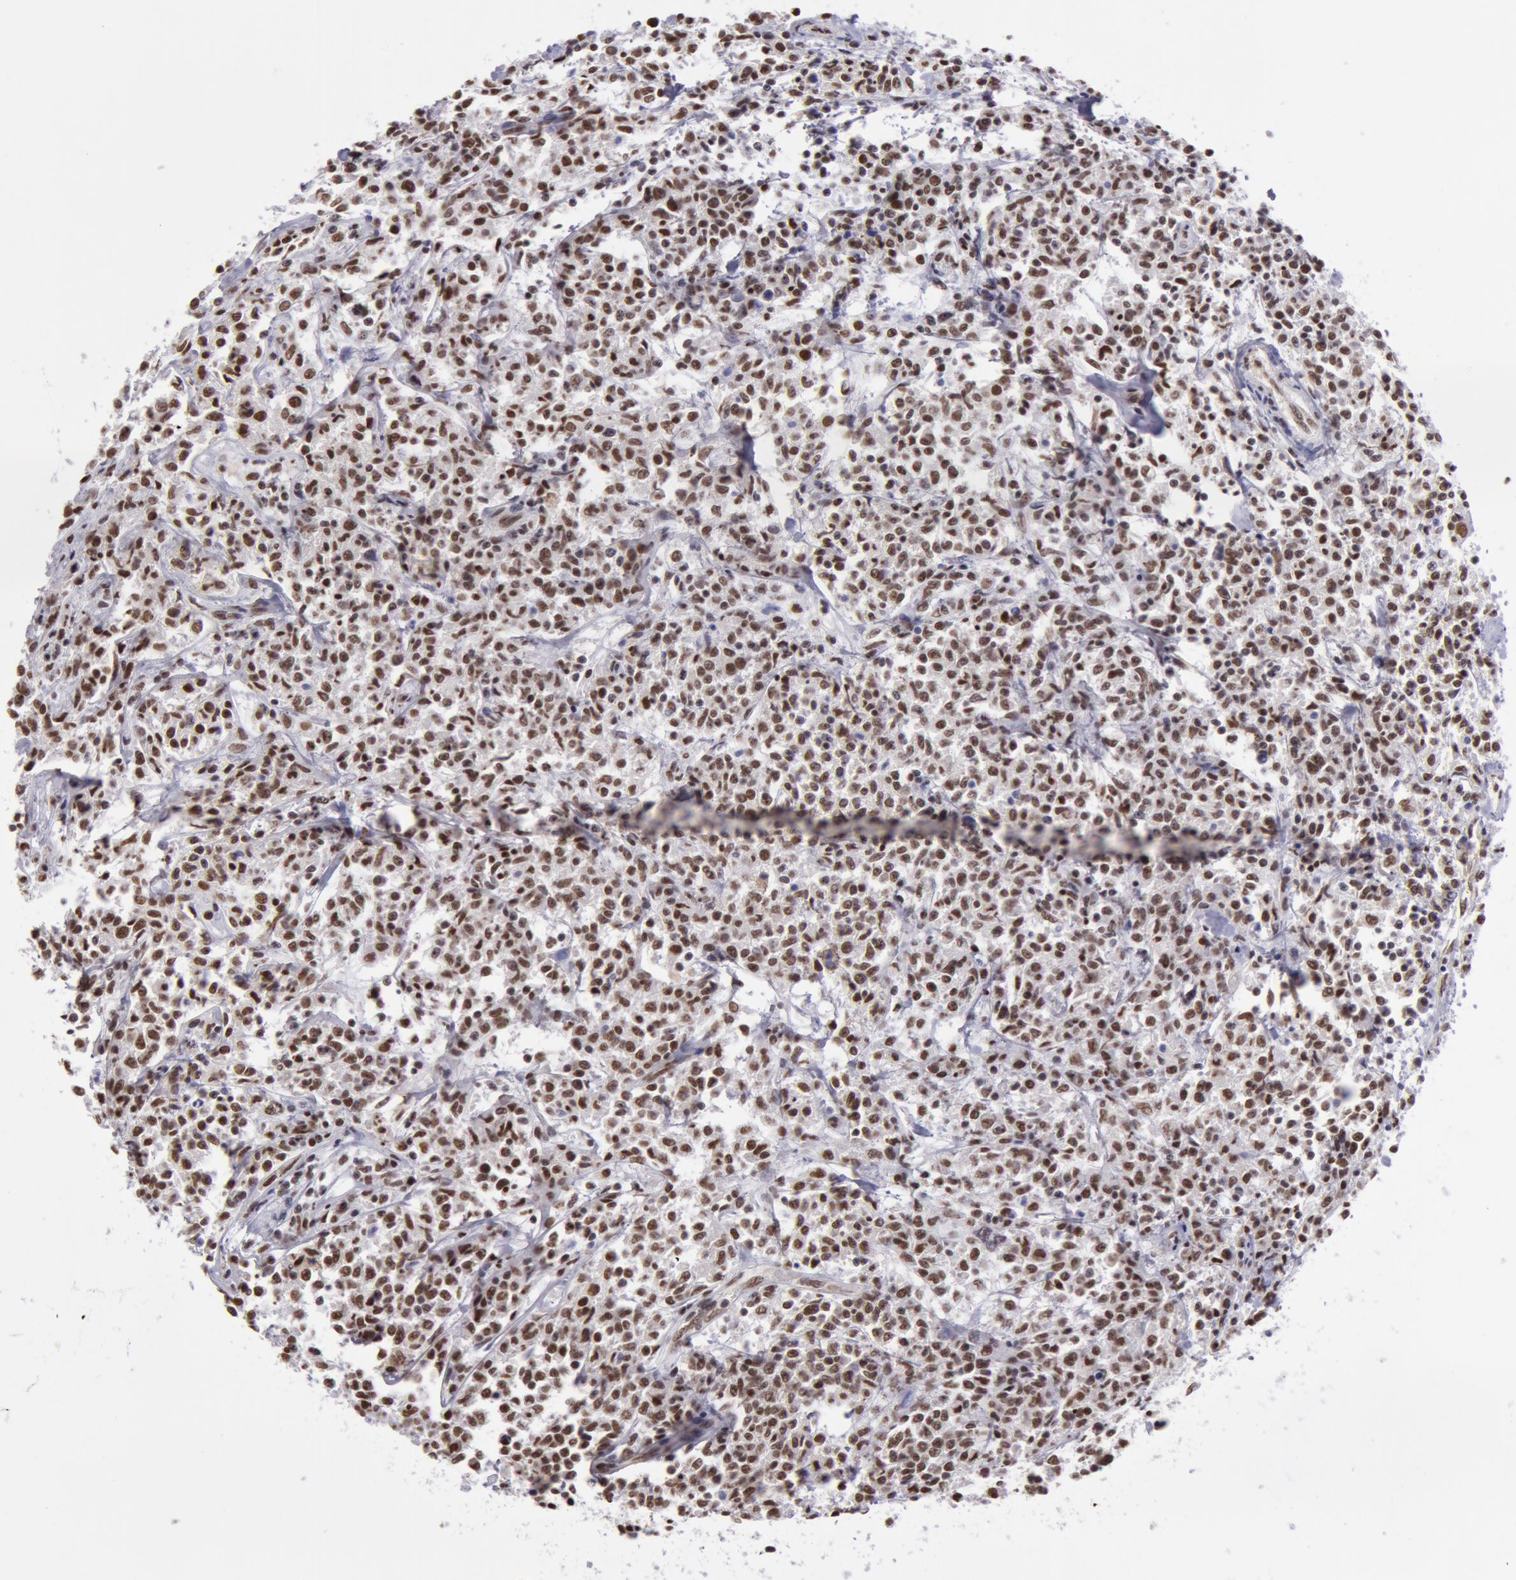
{"staining": {"intensity": "weak", "quantity": "25%-75%", "location": "cytoplasmic/membranous,nuclear"}, "tissue": "lymphoma", "cell_type": "Tumor cells", "image_type": "cancer", "snomed": [{"axis": "morphology", "description": "Malignant lymphoma, non-Hodgkin's type, Low grade"}, {"axis": "topography", "description": "Small intestine"}], "caption": "DAB immunohistochemical staining of human low-grade malignant lymphoma, non-Hodgkin's type shows weak cytoplasmic/membranous and nuclear protein positivity in about 25%-75% of tumor cells.", "gene": "VRTN", "patient": {"sex": "female", "age": 59}}